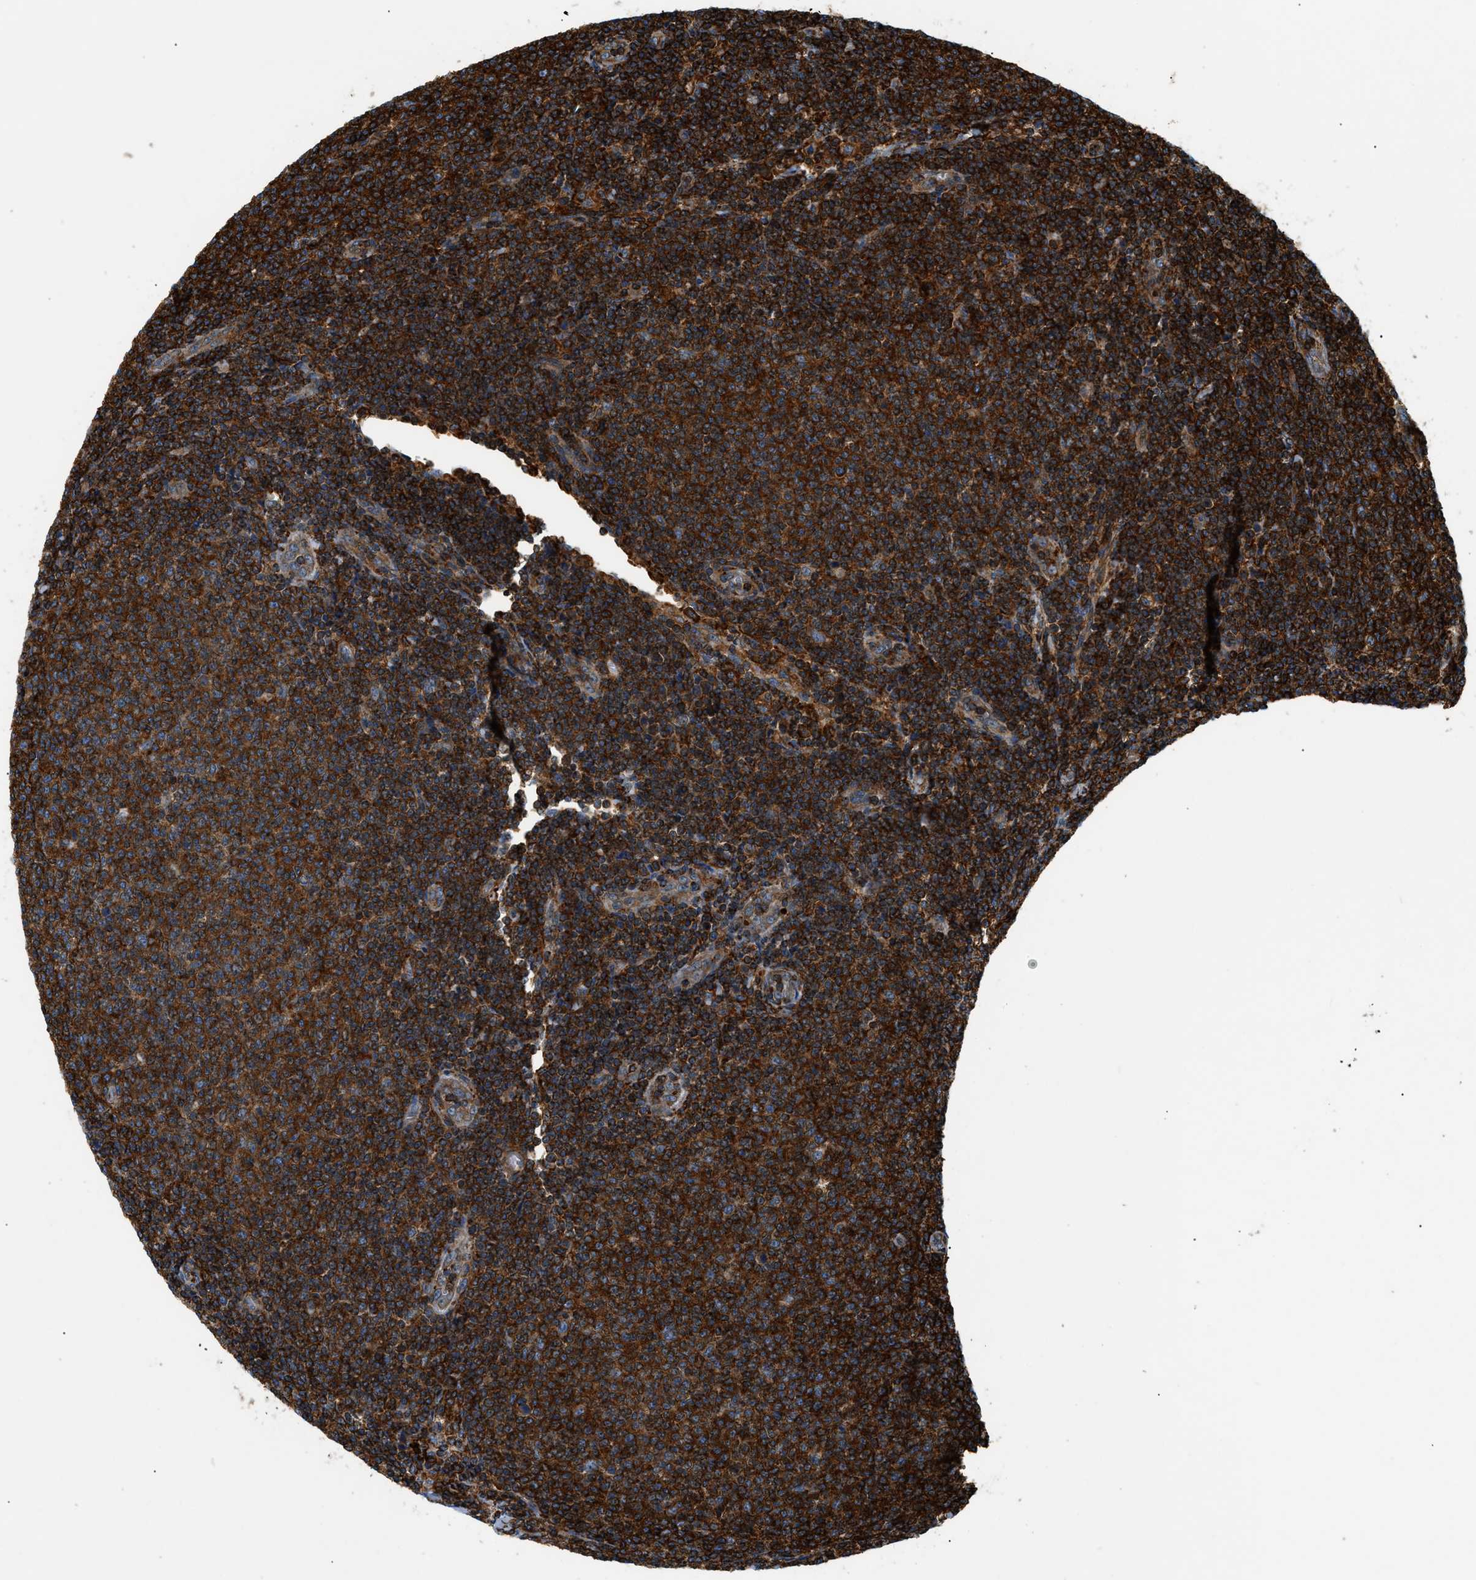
{"staining": {"intensity": "strong", "quantity": ">75%", "location": "cytoplasmic/membranous"}, "tissue": "lymphoma", "cell_type": "Tumor cells", "image_type": "cancer", "snomed": [{"axis": "morphology", "description": "Malignant lymphoma, non-Hodgkin's type, Low grade"}, {"axis": "topography", "description": "Lymph node"}], "caption": "IHC histopathology image of human lymphoma stained for a protein (brown), which shows high levels of strong cytoplasmic/membranous staining in about >75% of tumor cells.", "gene": "DHODH", "patient": {"sex": "male", "age": 66}}